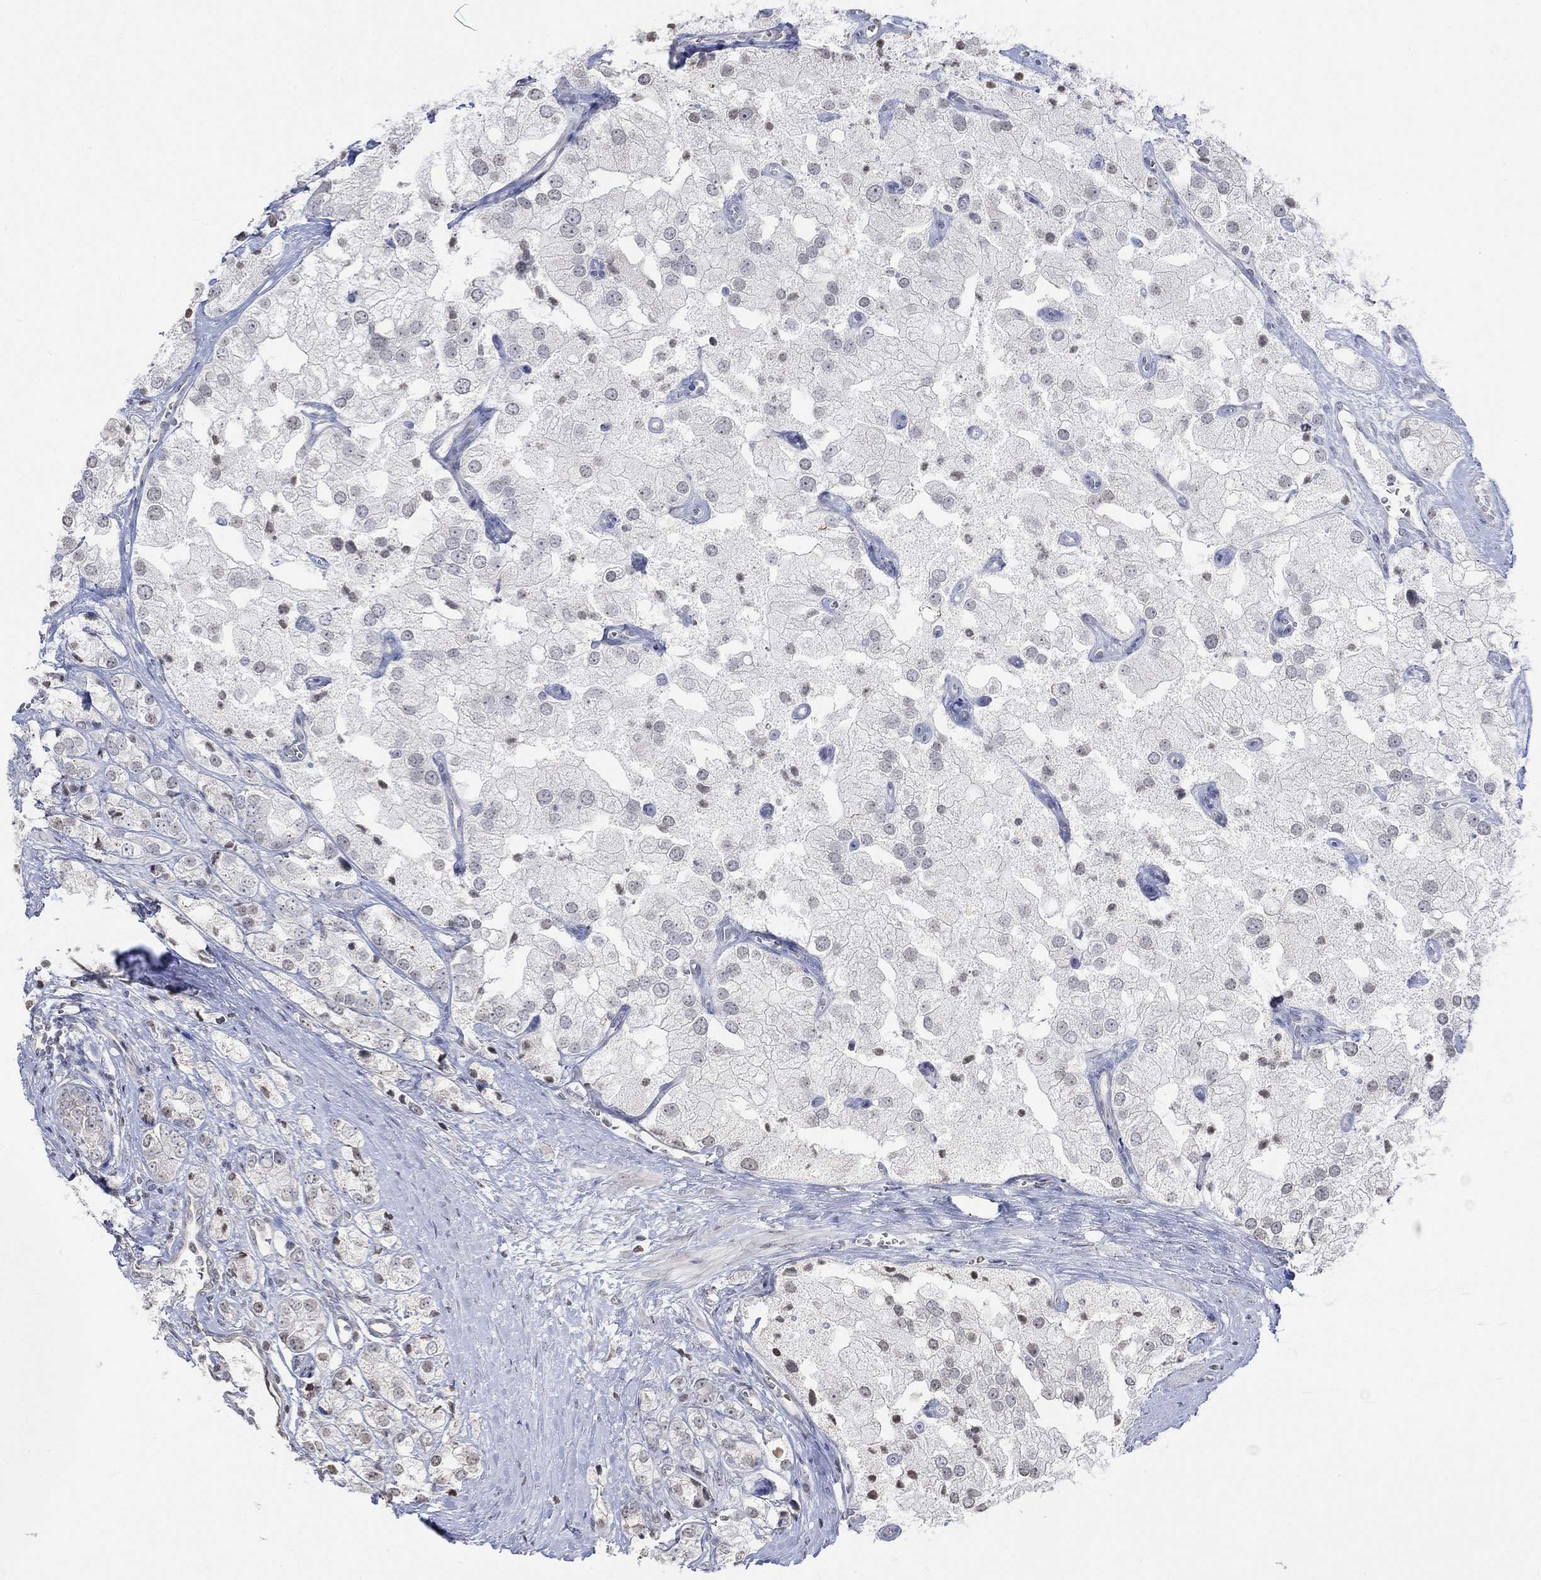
{"staining": {"intensity": "negative", "quantity": "none", "location": "none"}, "tissue": "prostate cancer", "cell_type": "Tumor cells", "image_type": "cancer", "snomed": [{"axis": "morphology", "description": "Adenocarcinoma, NOS"}, {"axis": "topography", "description": "Prostate and seminal vesicle, NOS"}, {"axis": "topography", "description": "Prostate"}], "caption": "Protein analysis of prostate cancer (adenocarcinoma) displays no significant expression in tumor cells.", "gene": "TMEM255A", "patient": {"sex": "male", "age": 79}}